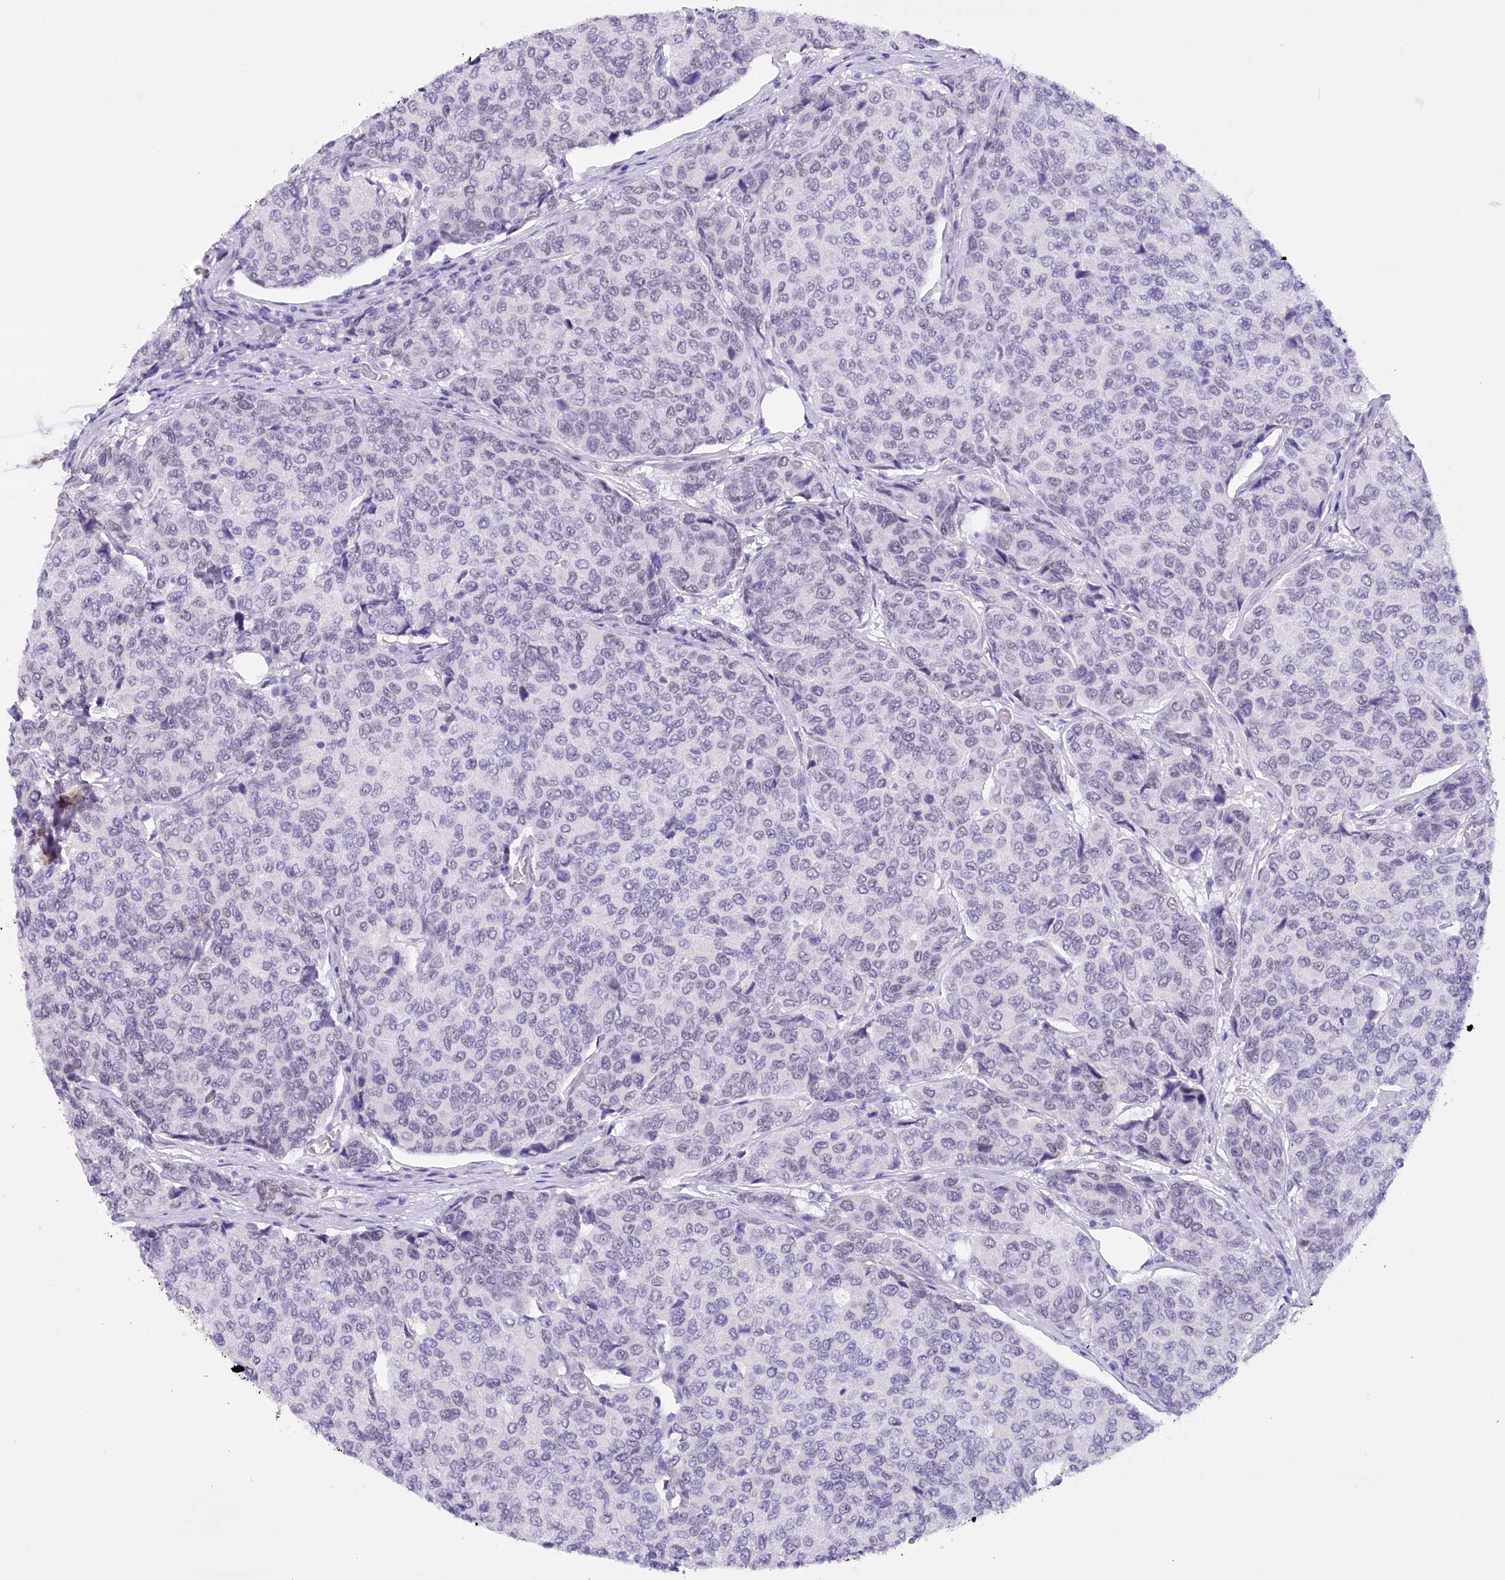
{"staining": {"intensity": "negative", "quantity": "none", "location": "none"}, "tissue": "breast cancer", "cell_type": "Tumor cells", "image_type": "cancer", "snomed": [{"axis": "morphology", "description": "Duct carcinoma"}, {"axis": "topography", "description": "Breast"}], "caption": "Tumor cells show no significant expression in breast infiltrating ductal carcinoma.", "gene": "HNRNPA0", "patient": {"sex": "female", "age": 55}}